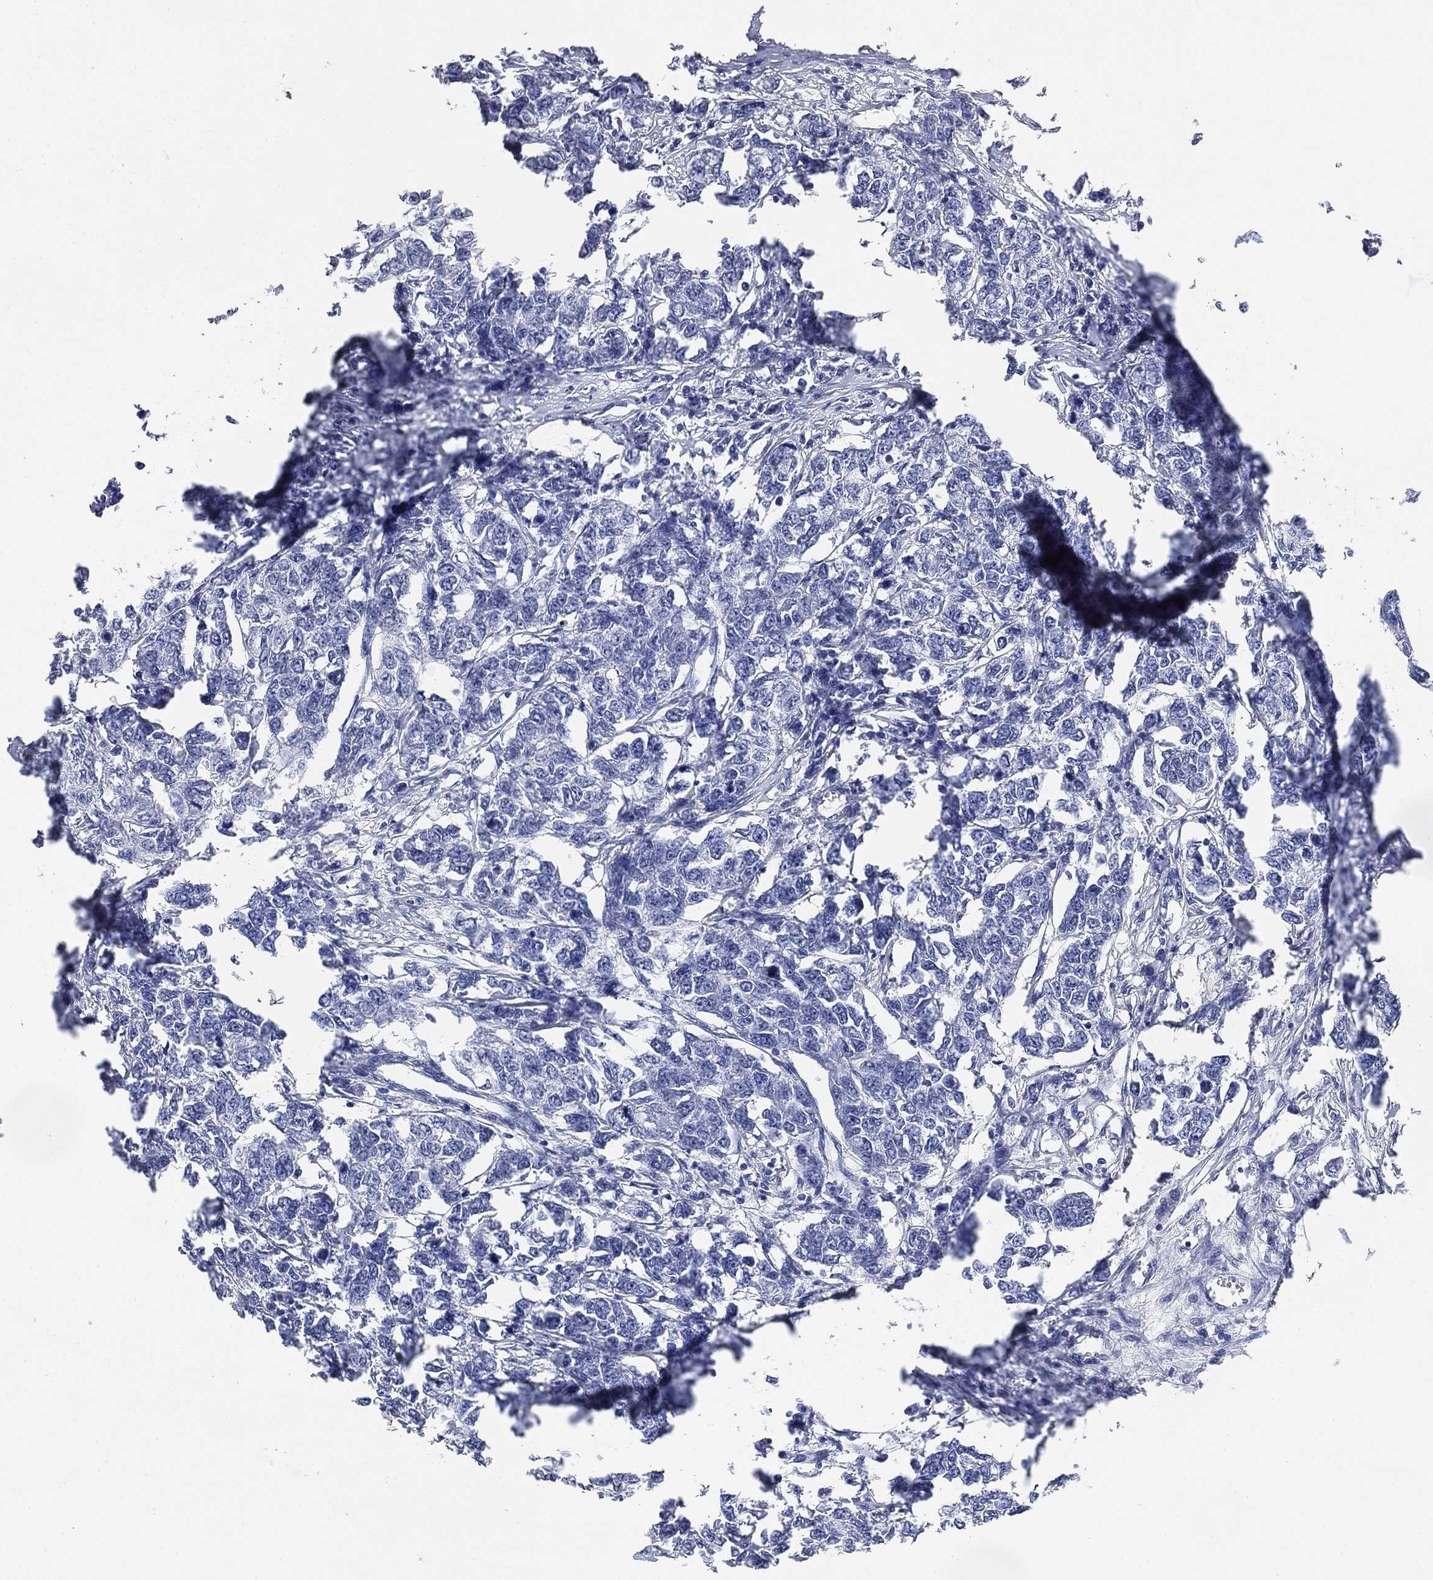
{"staining": {"intensity": "negative", "quantity": "none", "location": "none"}, "tissue": "breast cancer", "cell_type": "Tumor cells", "image_type": "cancer", "snomed": [{"axis": "morphology", "description": "Duct carcinoma"}, {"axis": "topography", "description": "Breast"}], "caption": "IHC of breast cancer demonstrates no staining in tumor cells.", "gene": "PAX6", "patient": {"sex": "female", "age": 88}}